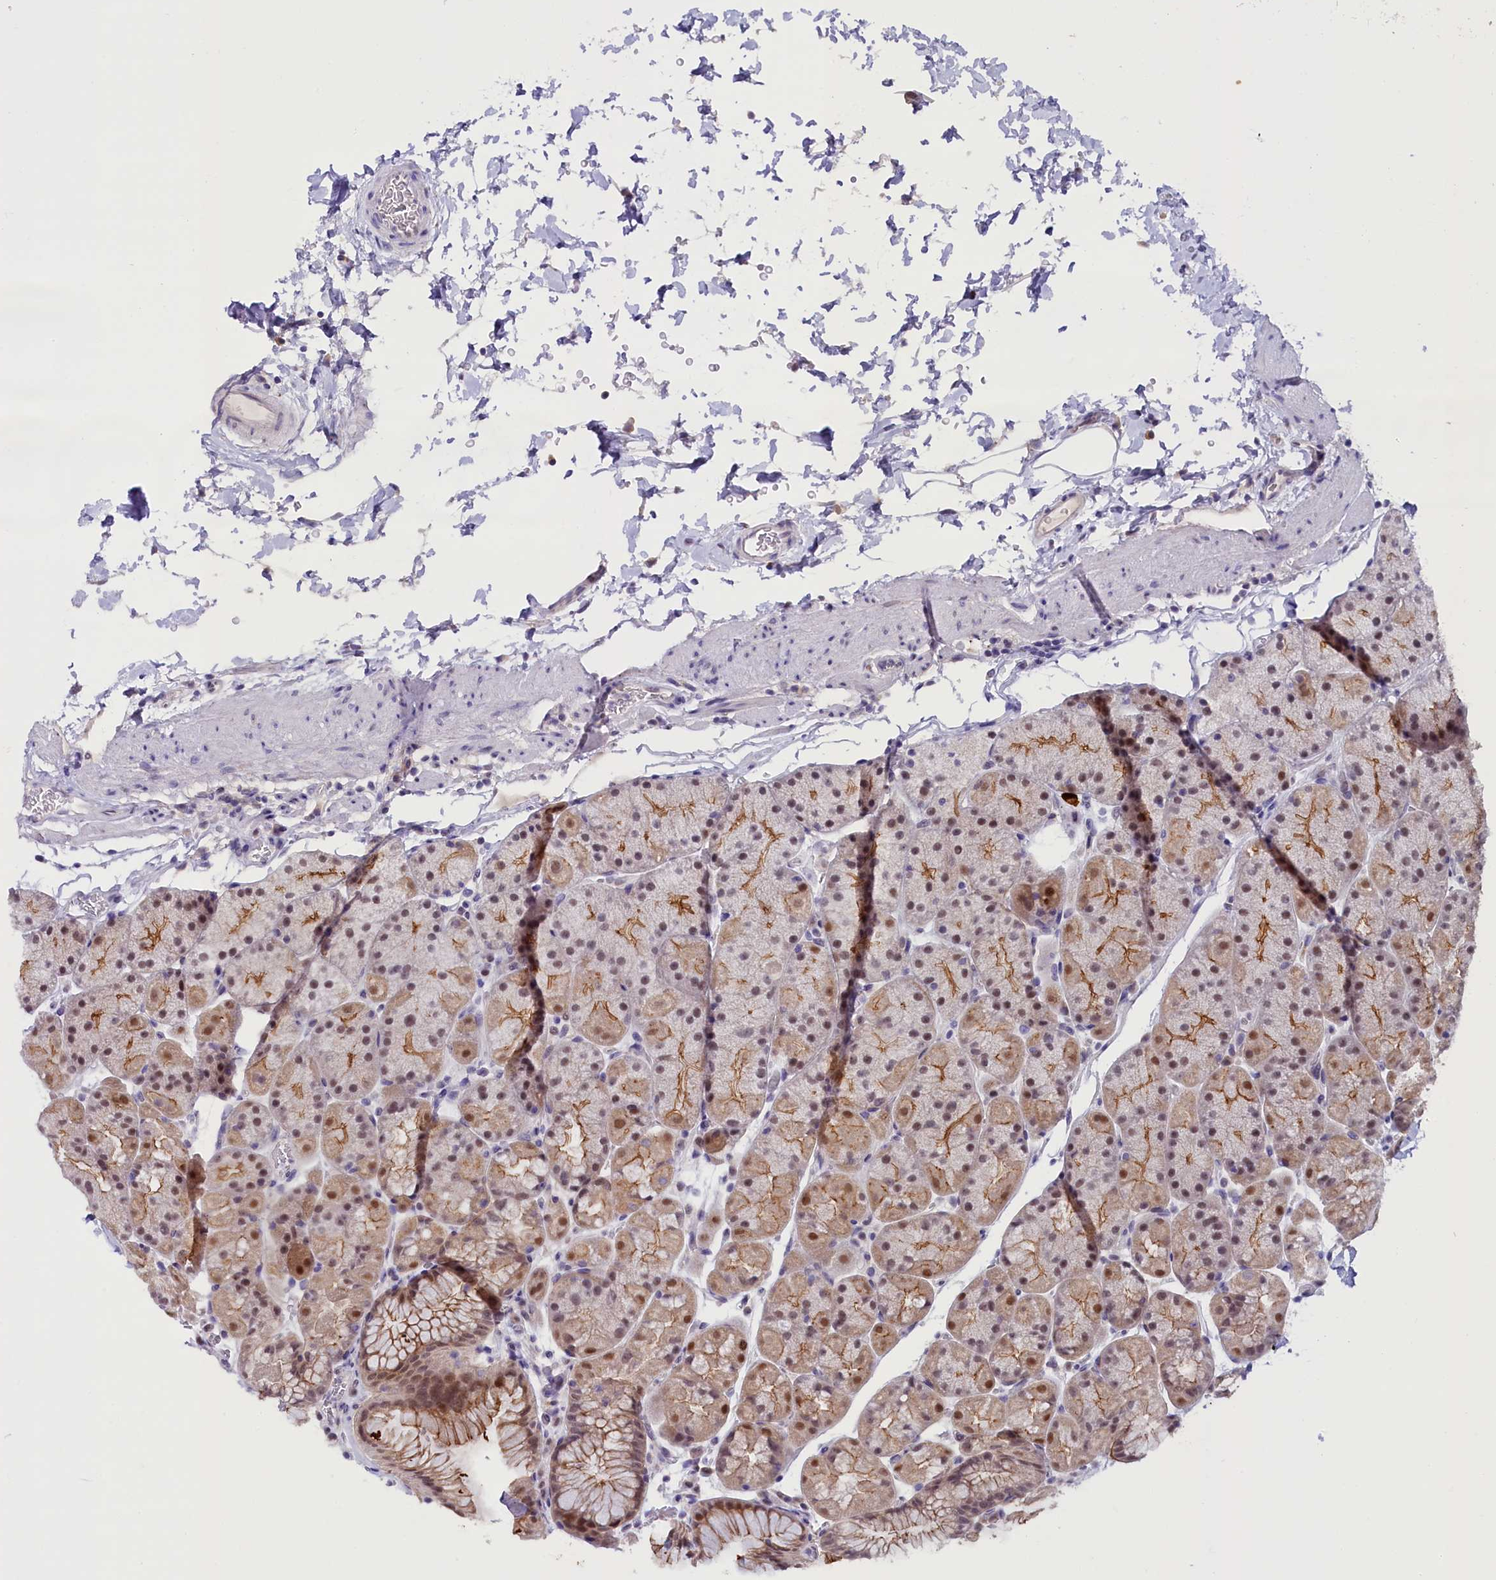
{"staining": {"intensity": "moderate", "quantity": ">75%", "location": "cytoplasmic/membranous,nuclear"}, "tissue": "stomach", "cell_type": "Glandular cells", "image_type": "normal", "snomed": [{"axis": "morphology", "description": "Normal tissue, NOS"}, {"axis": "topography", "description": "Stomach, upper"}, {"axis": "topography", "description": "Stomach, lower"}], "caption": "Immunohistochemical staining of benign human stomach shows medium levels of moderate cytoplasmic/membranous,nuclear staining in about >75% of glandular cells.", "gene": "OSGEP", "patient": {"sex": "male", "age": 67}}